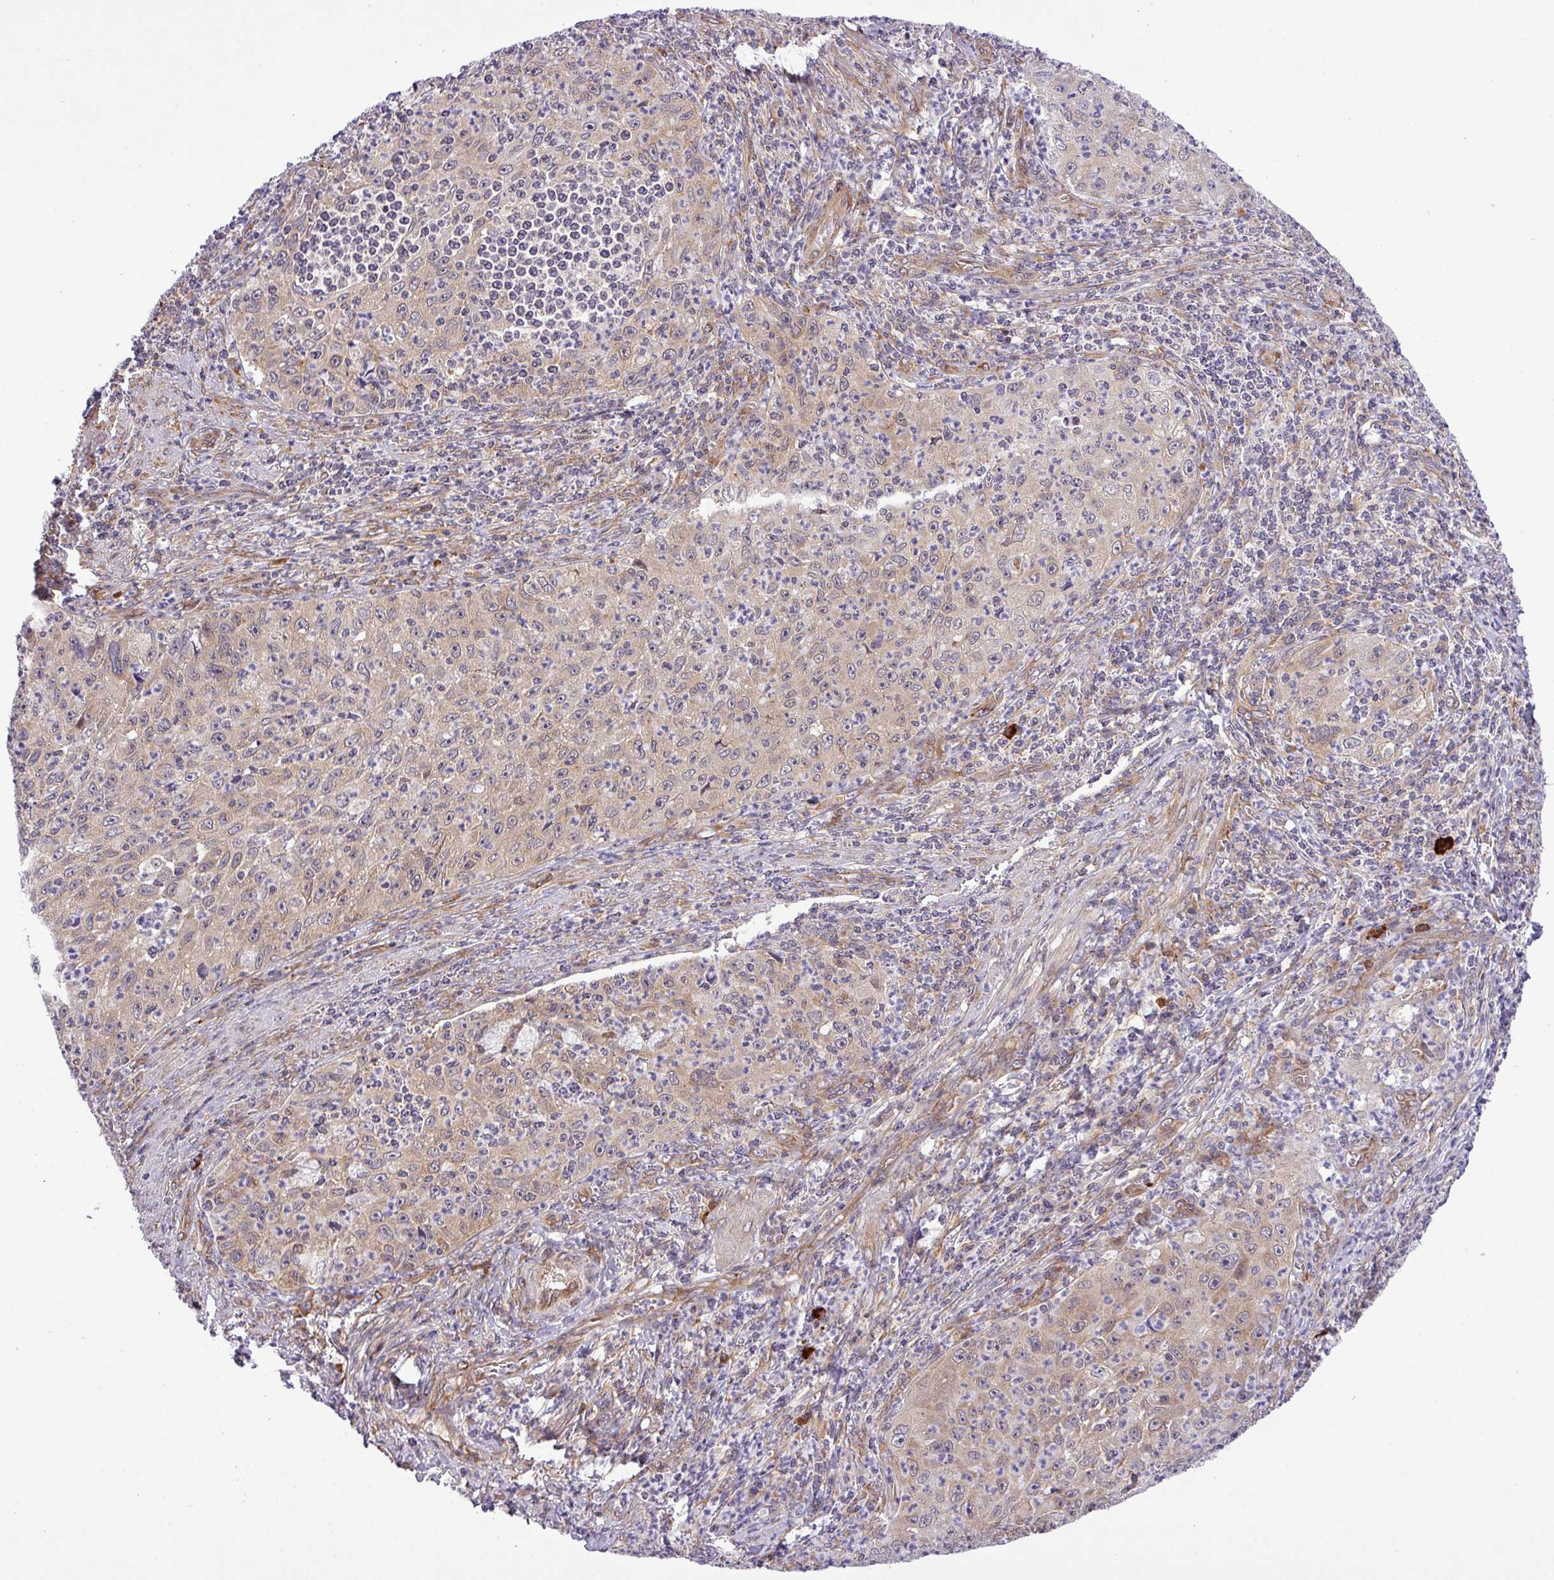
{"staining": {"intensity": "weak", "quantity": "<25%", "location": "cytoplasmic/membranous"}, "tissue": "cervical cancer", "cell_type": "Tumor cells", "image_type": "cancer", "snomed": [{"axis": "morphology", "description": "Squamous cell carcinoma, NOS"}, {"axis": "topography", "description": "Cervix"}], "caption": "DAB (3,3'-diaminobenzidine) immunohistochemical staining of human cervical cancer (squamous cell carcinoma) displays no significant positivity in tumor cells.", "gene": "FAM222B", "patient": {"sex": "female", "age": 30}}